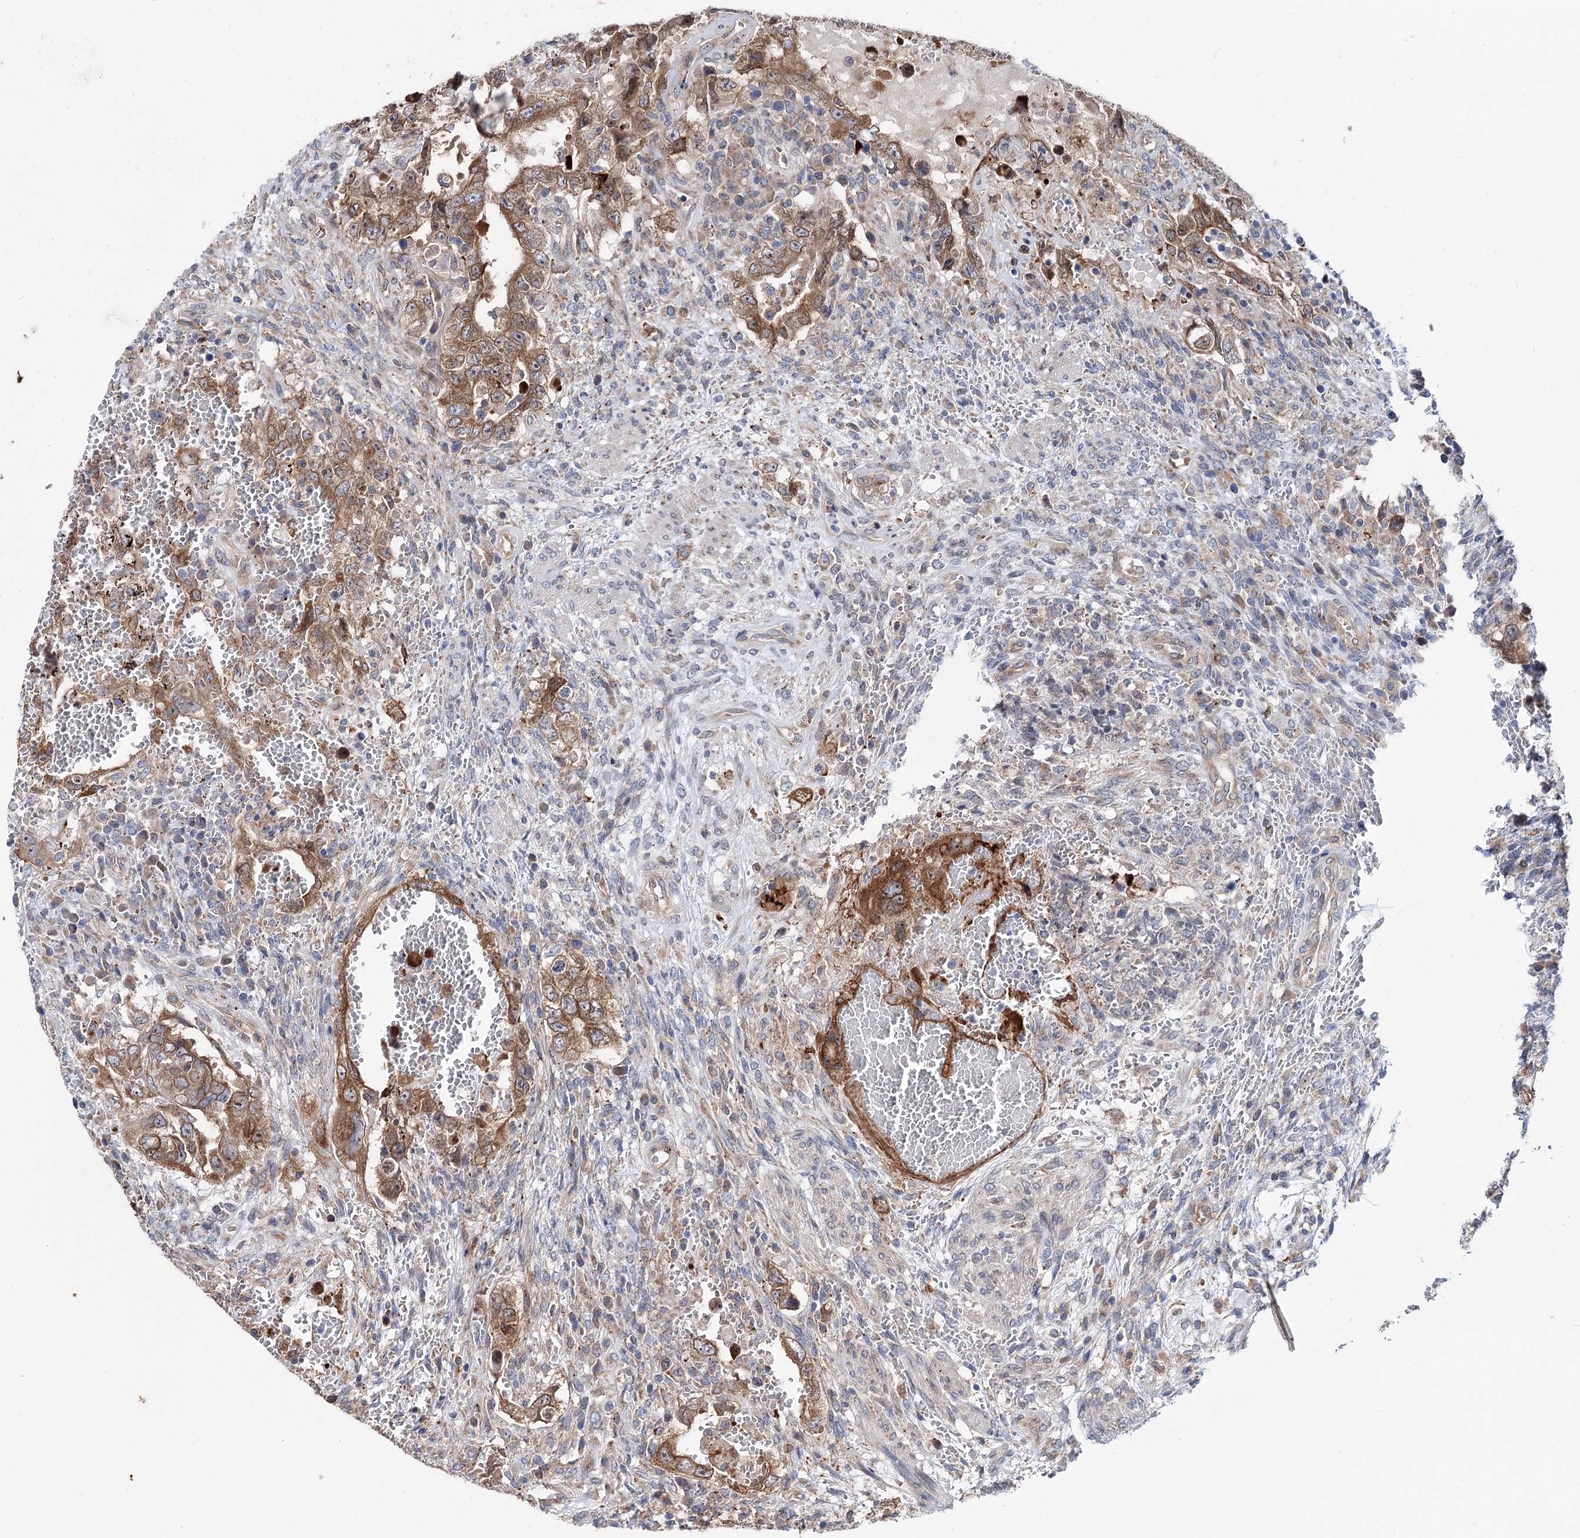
{"staining": {"intensity": "moderate", "quantity": ">75%", "location": "cytoplasmic/membranous"}, "tissue": "testis cancer", "cell_type": "Tumor cells", "image_type": "cancer", "snomed": [{"axis": "morphology", "description": "Carcinoma, Embryonal, NOS"}, {"axis": "topography", "description": "Testis"}], "caption": "Moderate cytoplasmic/membranous protein positivity is identified in approximately >75% of tumor cells in testis cancer (embryonal carcinoma).", "gene": "PTDSS2", "patient": {"sex": "male", "age": 26}}